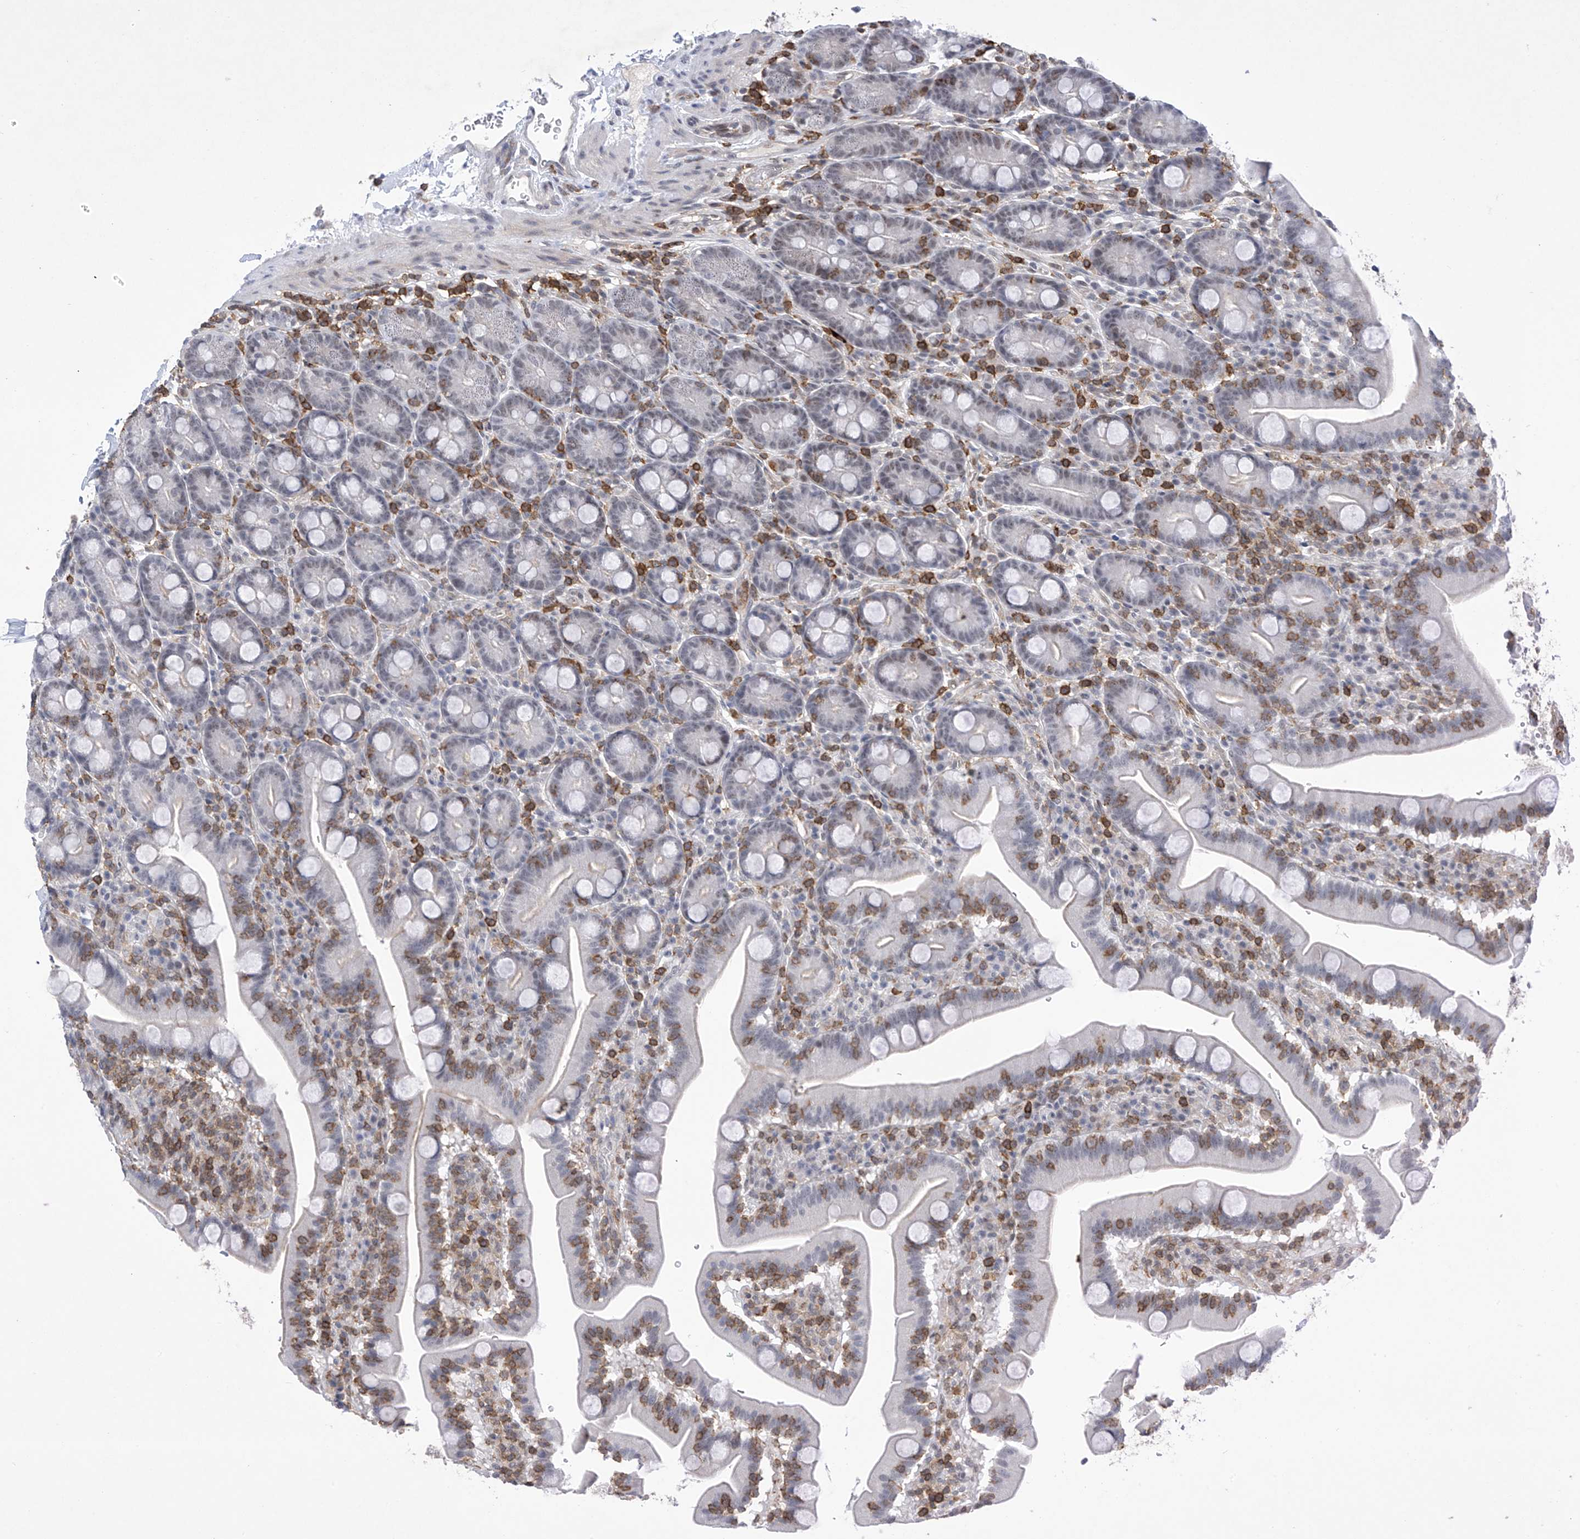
{"staining": {"intensity": "negative", "quantity": "none", "location": "none"}, "tissue": "duodenum", "cell_type": "Glandular cells", "image_type": "normal", "snomed": [{"axis": "morphology", "description": "Normal tissue, NOS"}, {"axis": "topography", "description": "Duodenum"}], "caption": "This is a image of IHC staining of normal duodenum, which shows no staining in glandular cells.", "gene": "MSL3", "patient": {"sex": "male", "age": 35}}